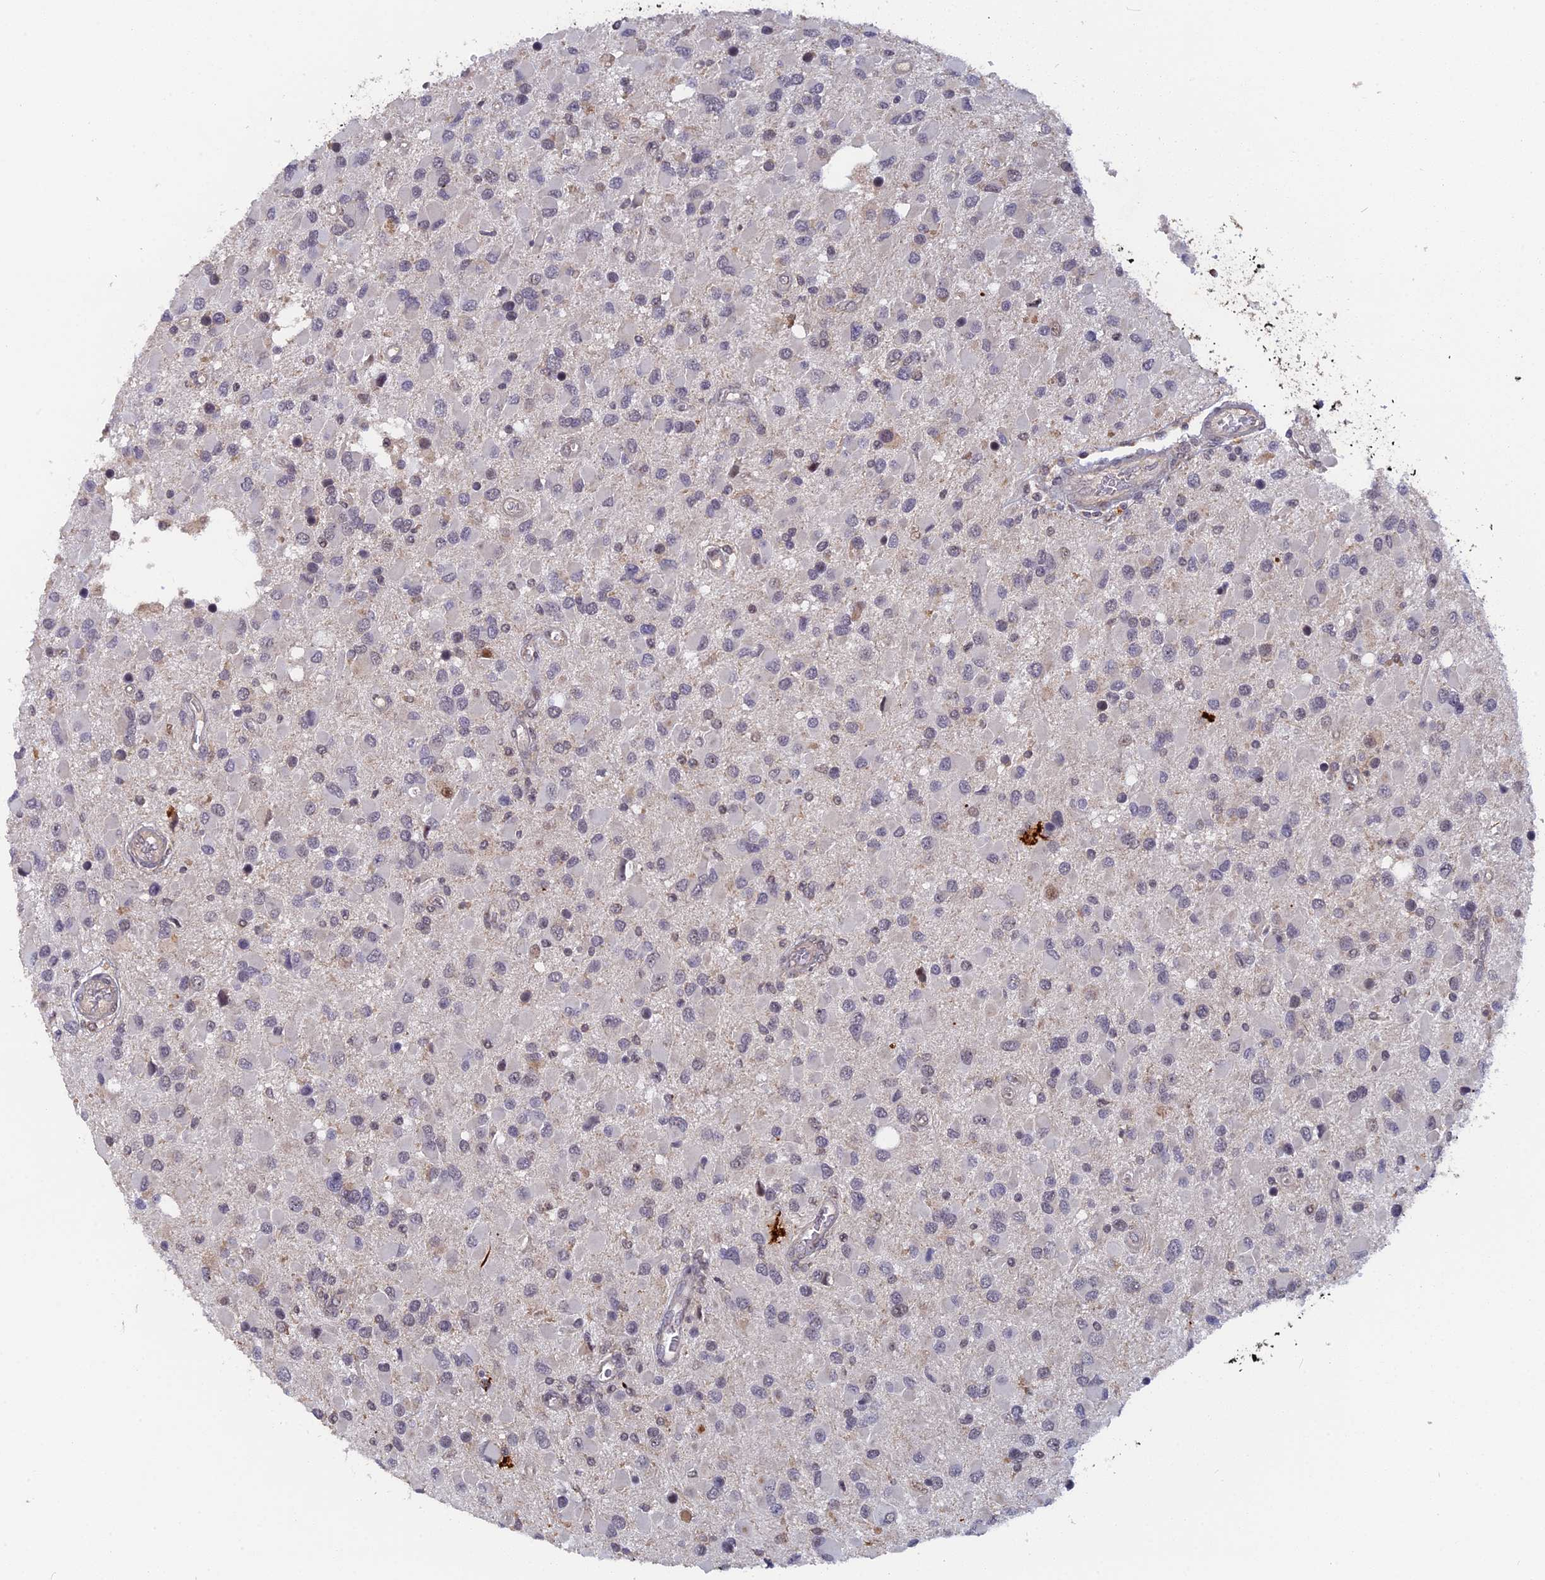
{"staining": {"intensity": "negative", "quantity": "none", "location": "none"}, "tissue": "glioma", "cell_type": "Tumor cells", "image_type": "cancer", "snomed": [{"axis": "morphology", "description": "Glioma, malignant, High grade"}, {"axis": "topography", "description": "Brain"}], "caption": "Protein analysis of glioma reveals no significant staining in tumor cells.", "gene": "FAM98C", "patient": {"sex": "male", "age": 53}}